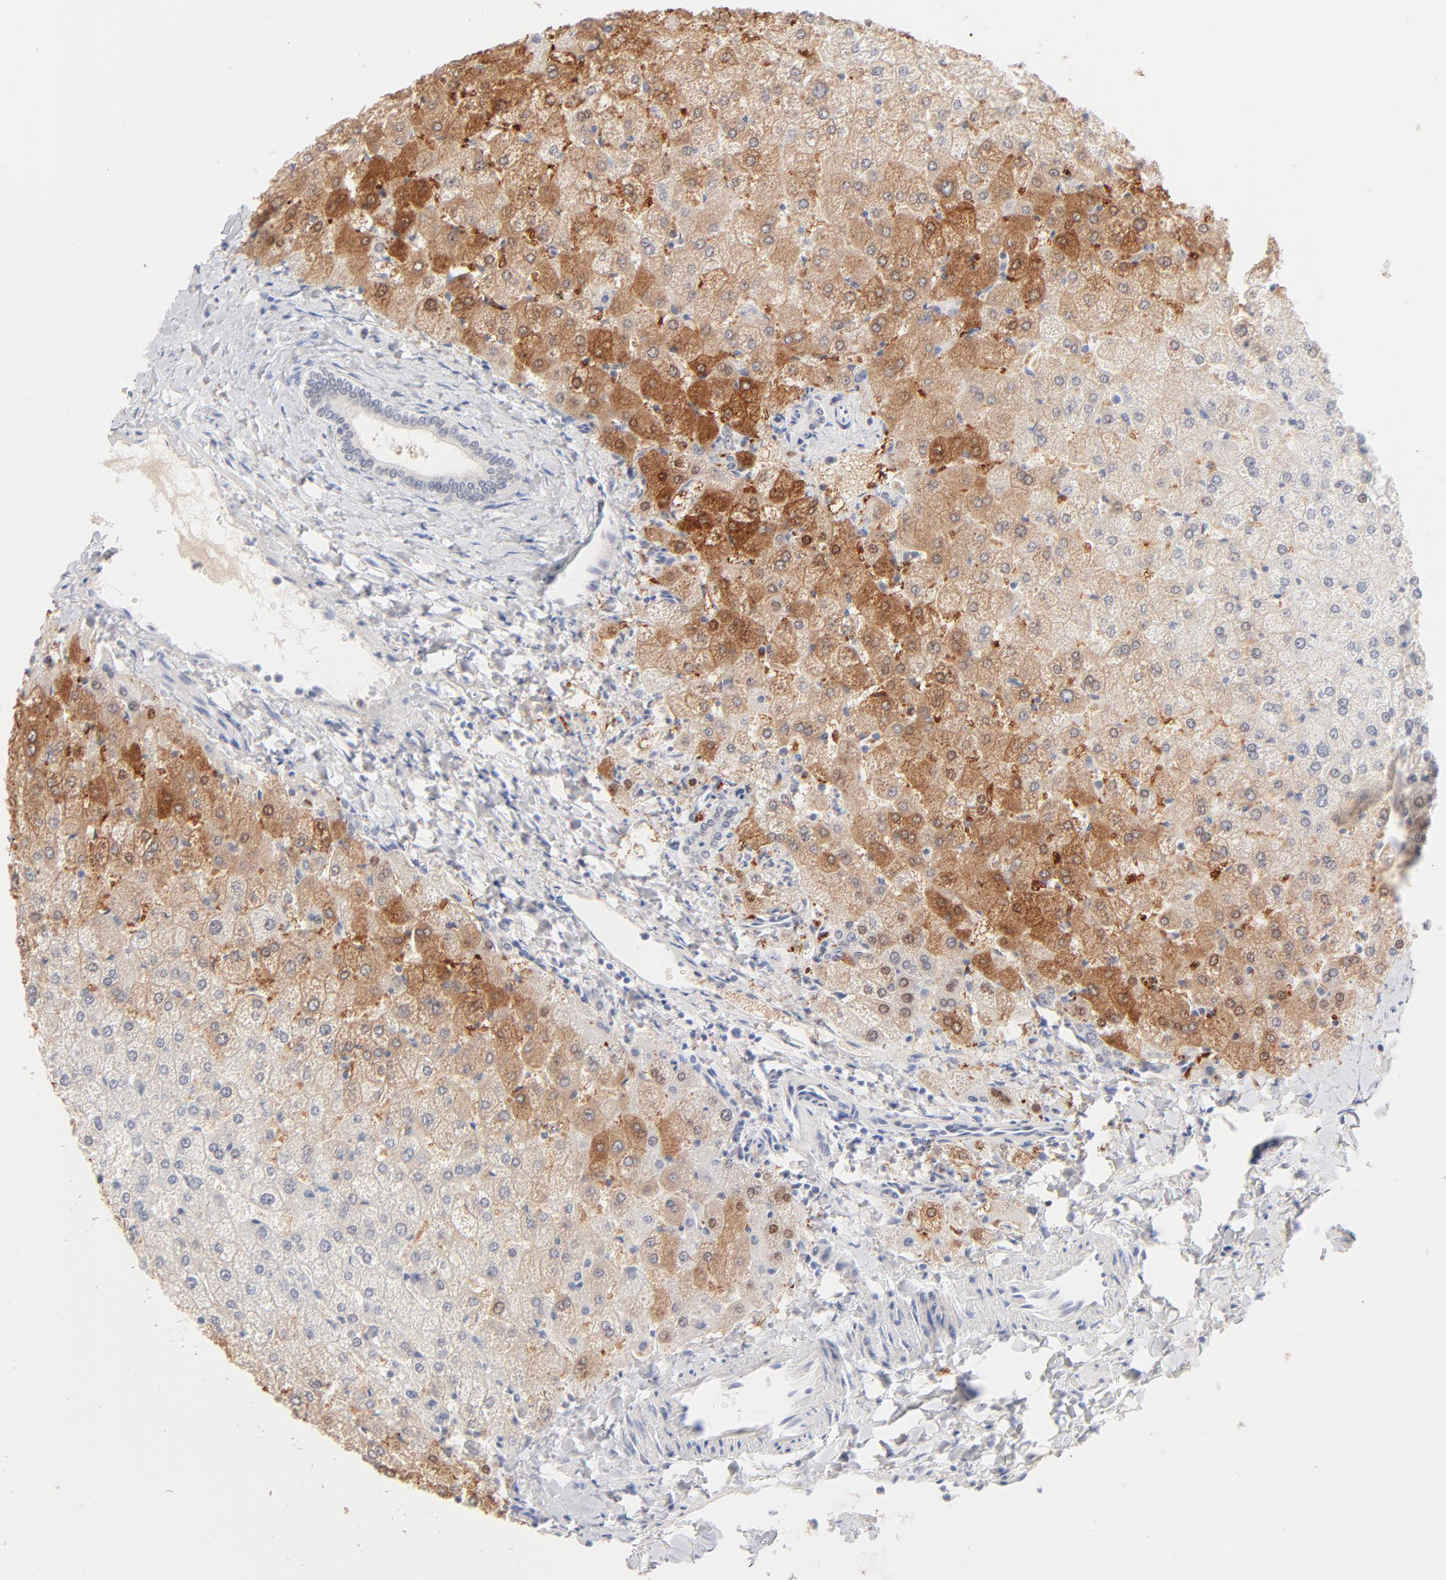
{"staining": {"intensity": "negative", "quantity": "none", "location": "none"}, "tissue": "liver", "cell_type": "Cholangiocytes", "image_type": "normal", "snomed": [{"axis": "morphology", "description": "Normal tissue, NOS"}, {"axis": "topography", "description": "Liver"}], "caption": "Cholangiocytes are negative for protein expression in unremarkable human liver. (Brightfield microscopy of DAB immunohistochemistry at high magnification).", "gene": "ONECUT1", "patient": {"sex": "female", "age": 32}}